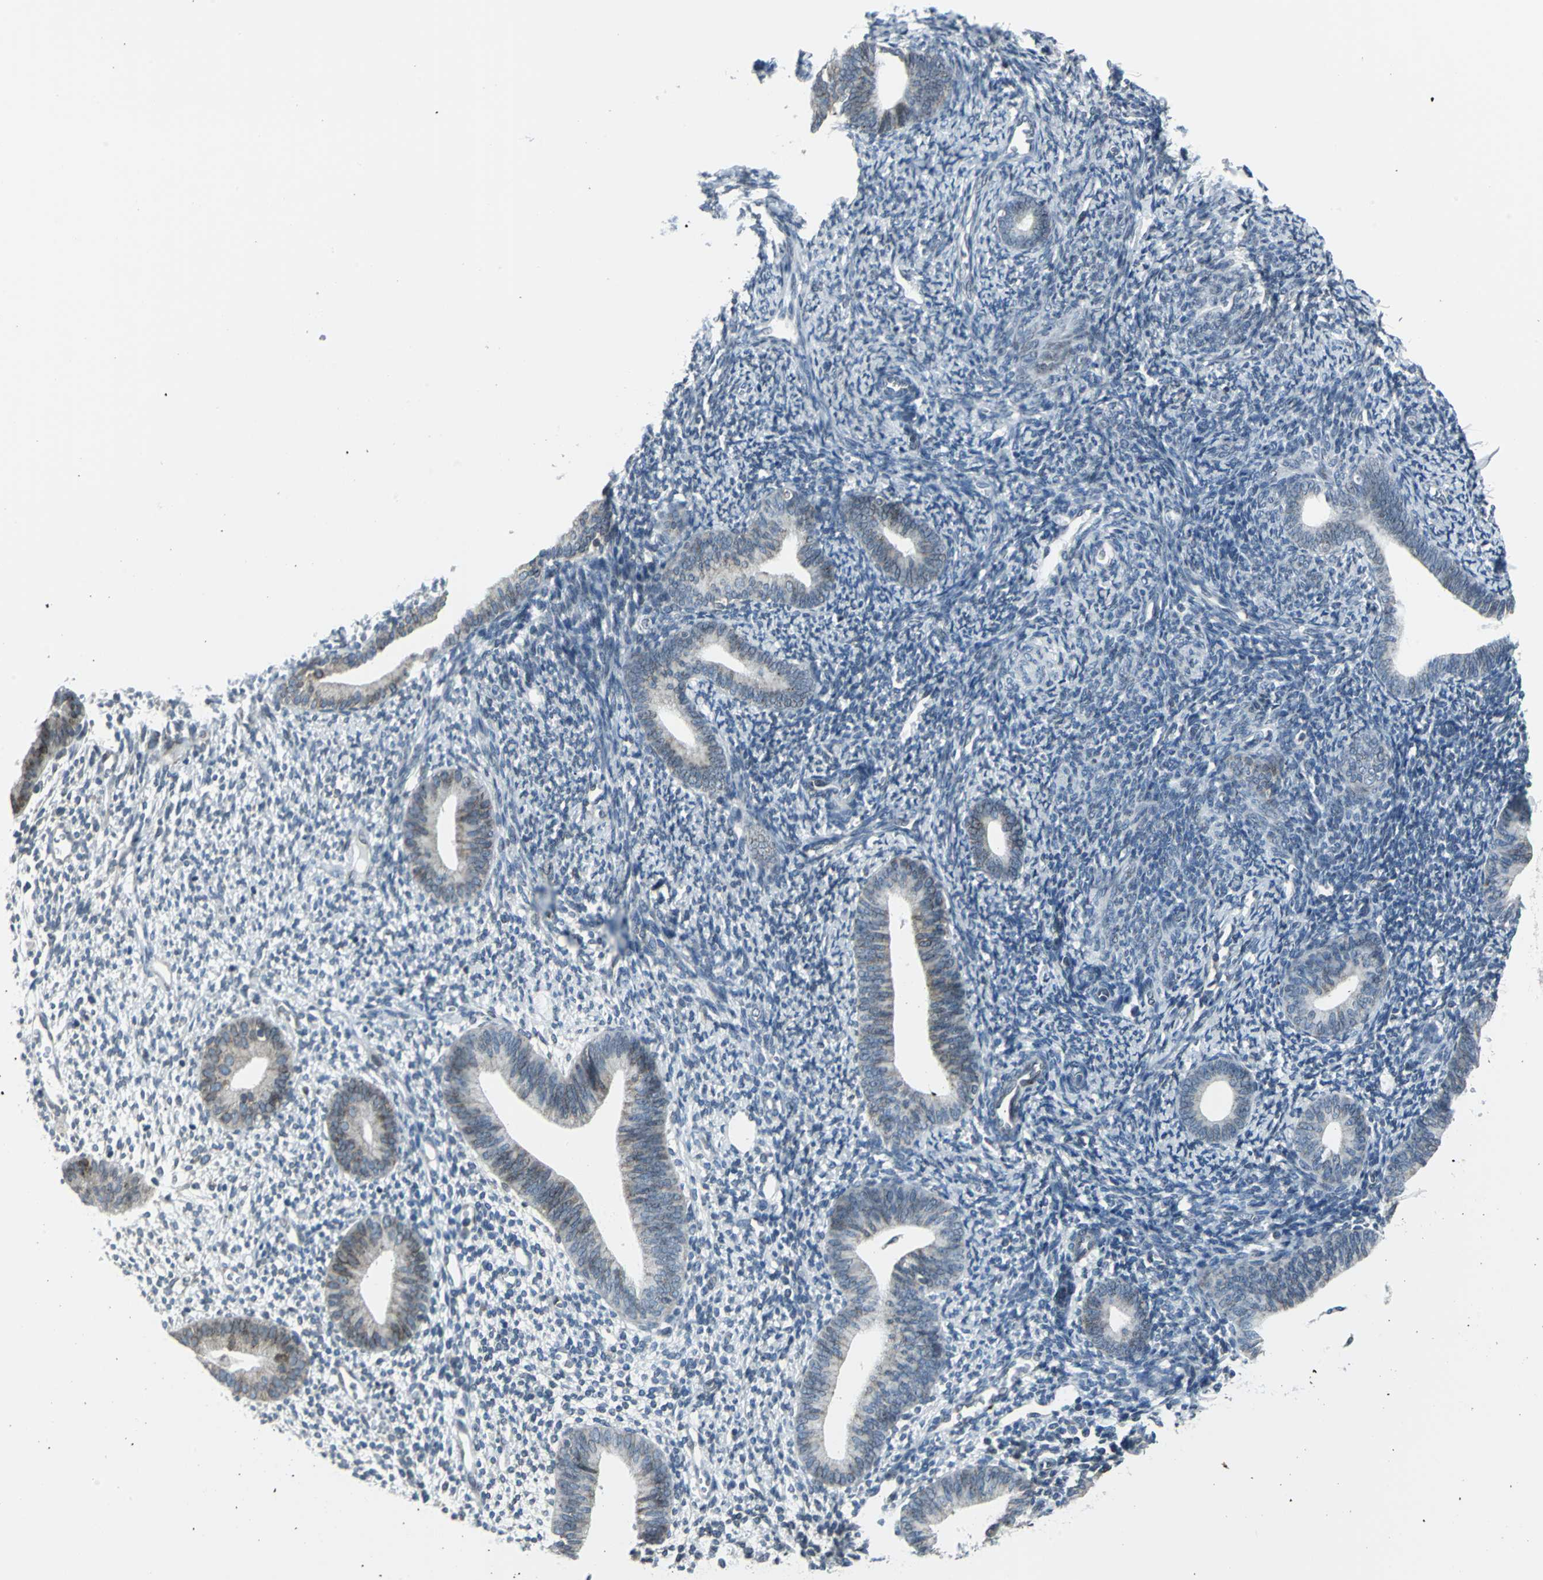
{"staining": {"intensity": "negative", "quantity": "none", "location": "none"}, "tissue": "endometrium", "cell_type": "Cells in endometrial stroma", "image_type": "normal", "snomed": [{"axis": "morphology", "description": "Normal tissue, NOS"}, {"axis": "topography", "description": "Smooth muscle"}, {"axis": "topography", "description": "Endometrium"}], "caption": "Endometrium stained for a protein using IHC demonstrates no expression cells in endometrial stroma.", "gene": "SNUPN", "patient": {"sex": "female", "age": 57}}